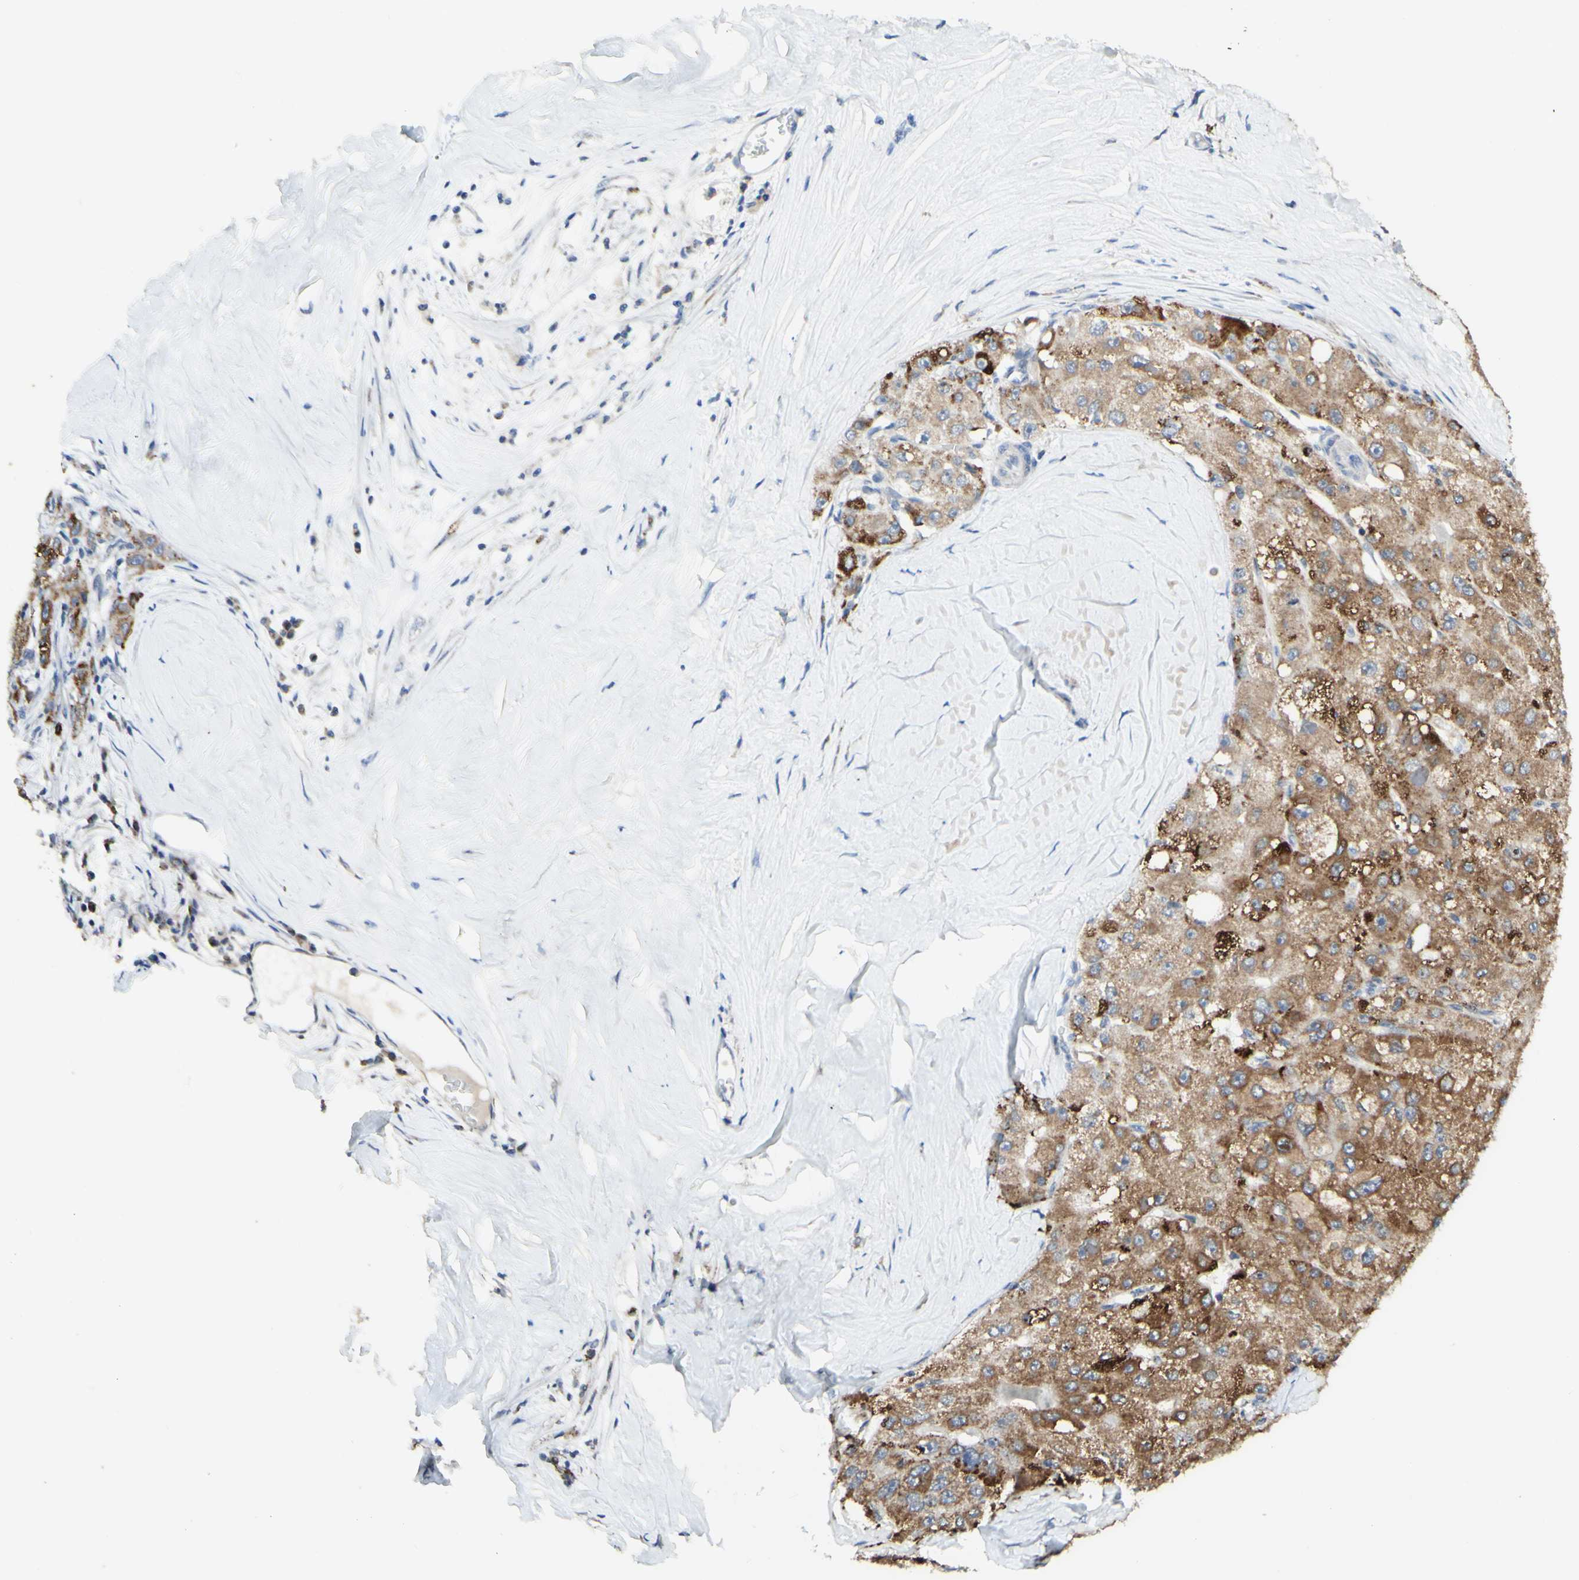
{"staining": {"intensity": "moderate", "quantity": ">75%", "location": "cytoplasmic/membranous"}, "tissue": "liver cancer", "cell_type": "Tumor cells", "image_type": "cancer", "snomed": [{"axis": "morphology", "description": "Carcinoma, Hepatocellular, NOS"}, {"axis": "topography", "description": "Liver"}], "caption": "Liver cancer tissue demonstrates moderate cytoplasmic/membranous staining in about >75% of tumor cells", "gene": "DHRS3", "patient": {"sex": "male", "age": 80}}